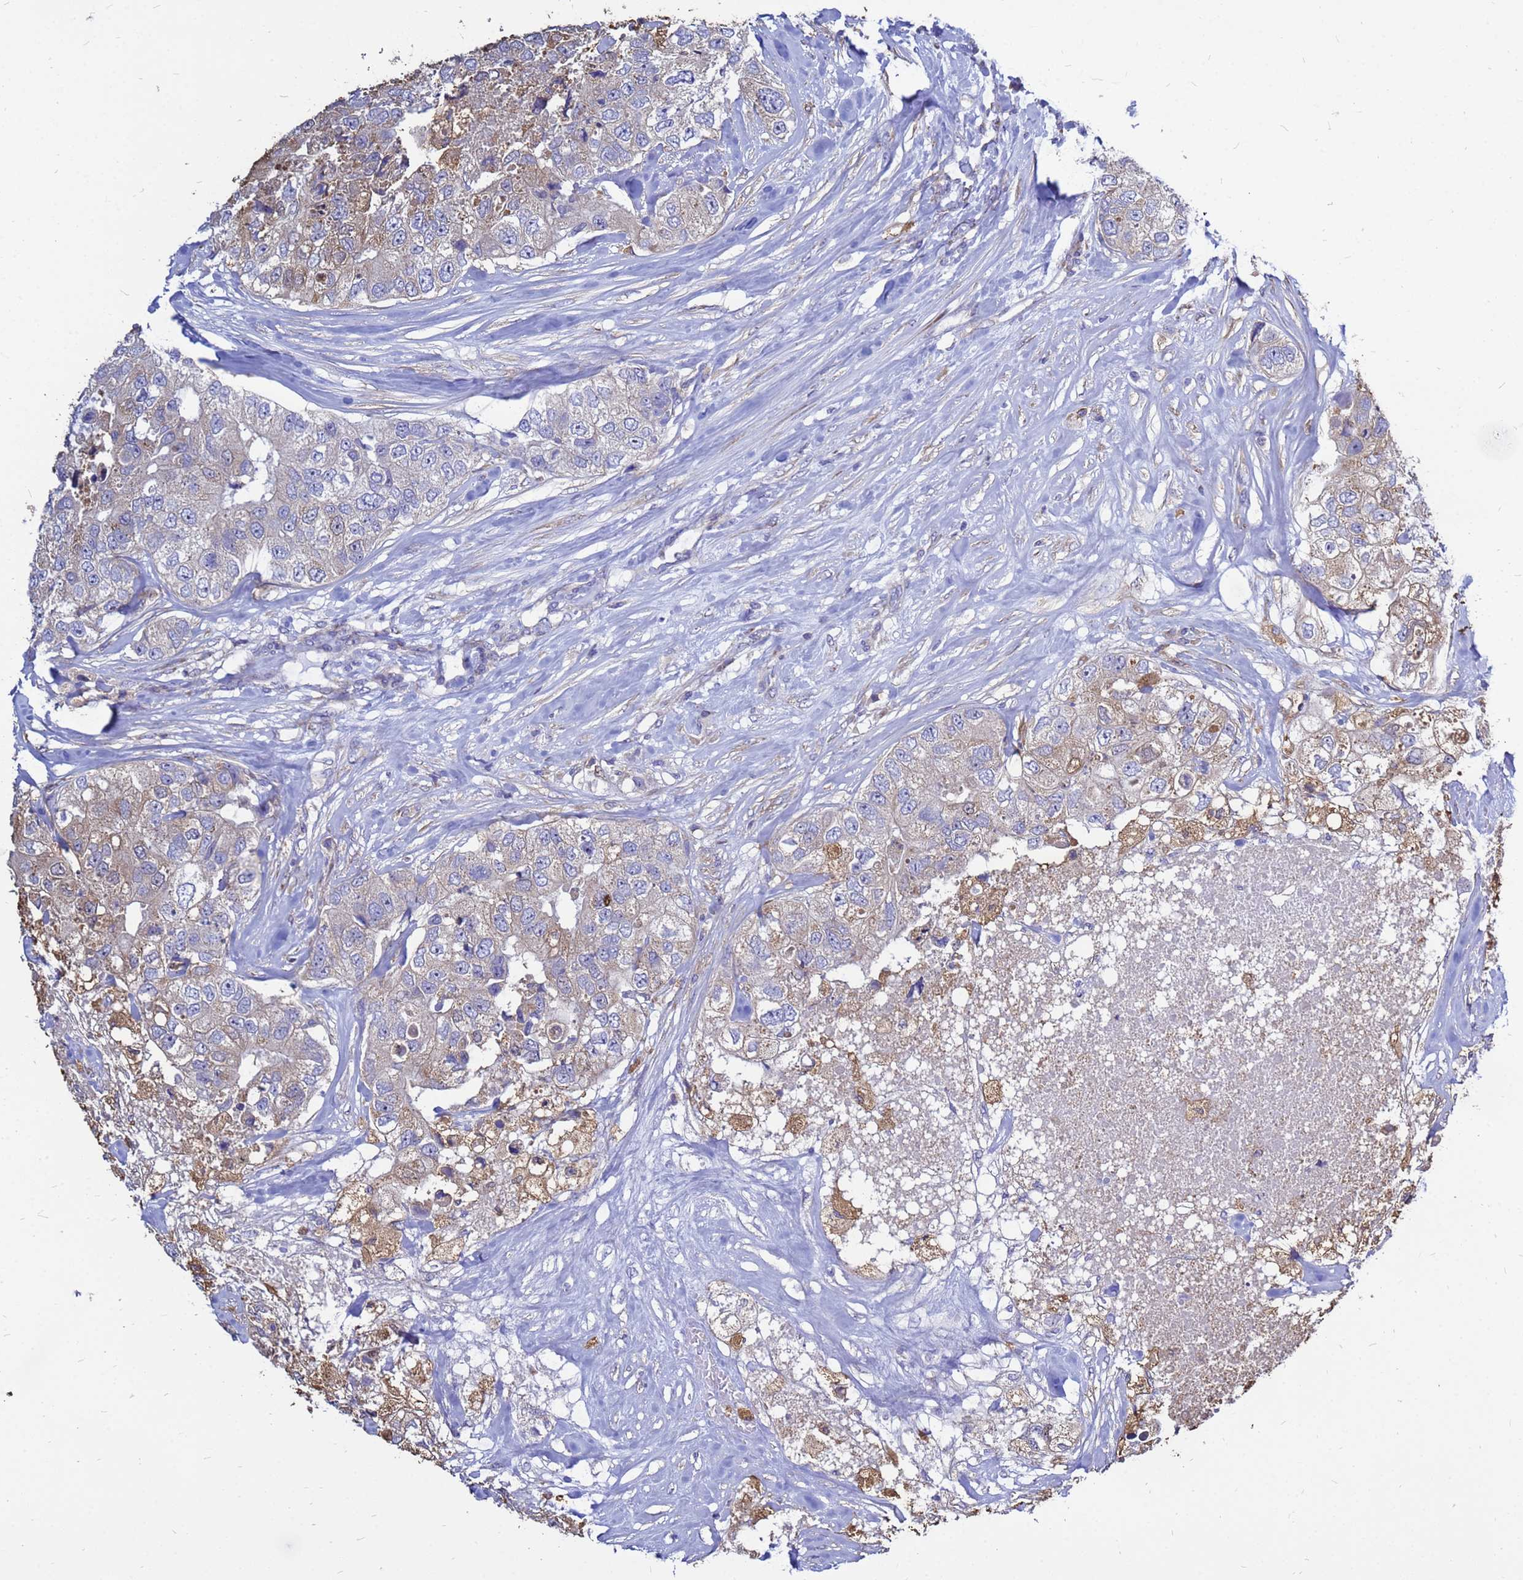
{"staining": {"intensity": "moderate", "quantity": "<25%", "location": "cytoplasmic/membranous"}, "tissue": "breast cancer", "cell_type": "Tumor cells", "image_type": "cancer", "snomed": [{"axis": "morphology", "description": "Duct carcinoma"}, {"axis": "topography", "description": "Breast"}], "caption": "Brown immunohistochemical staining in breast intraductal carcinoma reveals moderate cytoplasmic/membranous expression in approximately <25% of tumor cells.", "gene": "MOB2", "patient": {"sex": "female", "age": 62}}